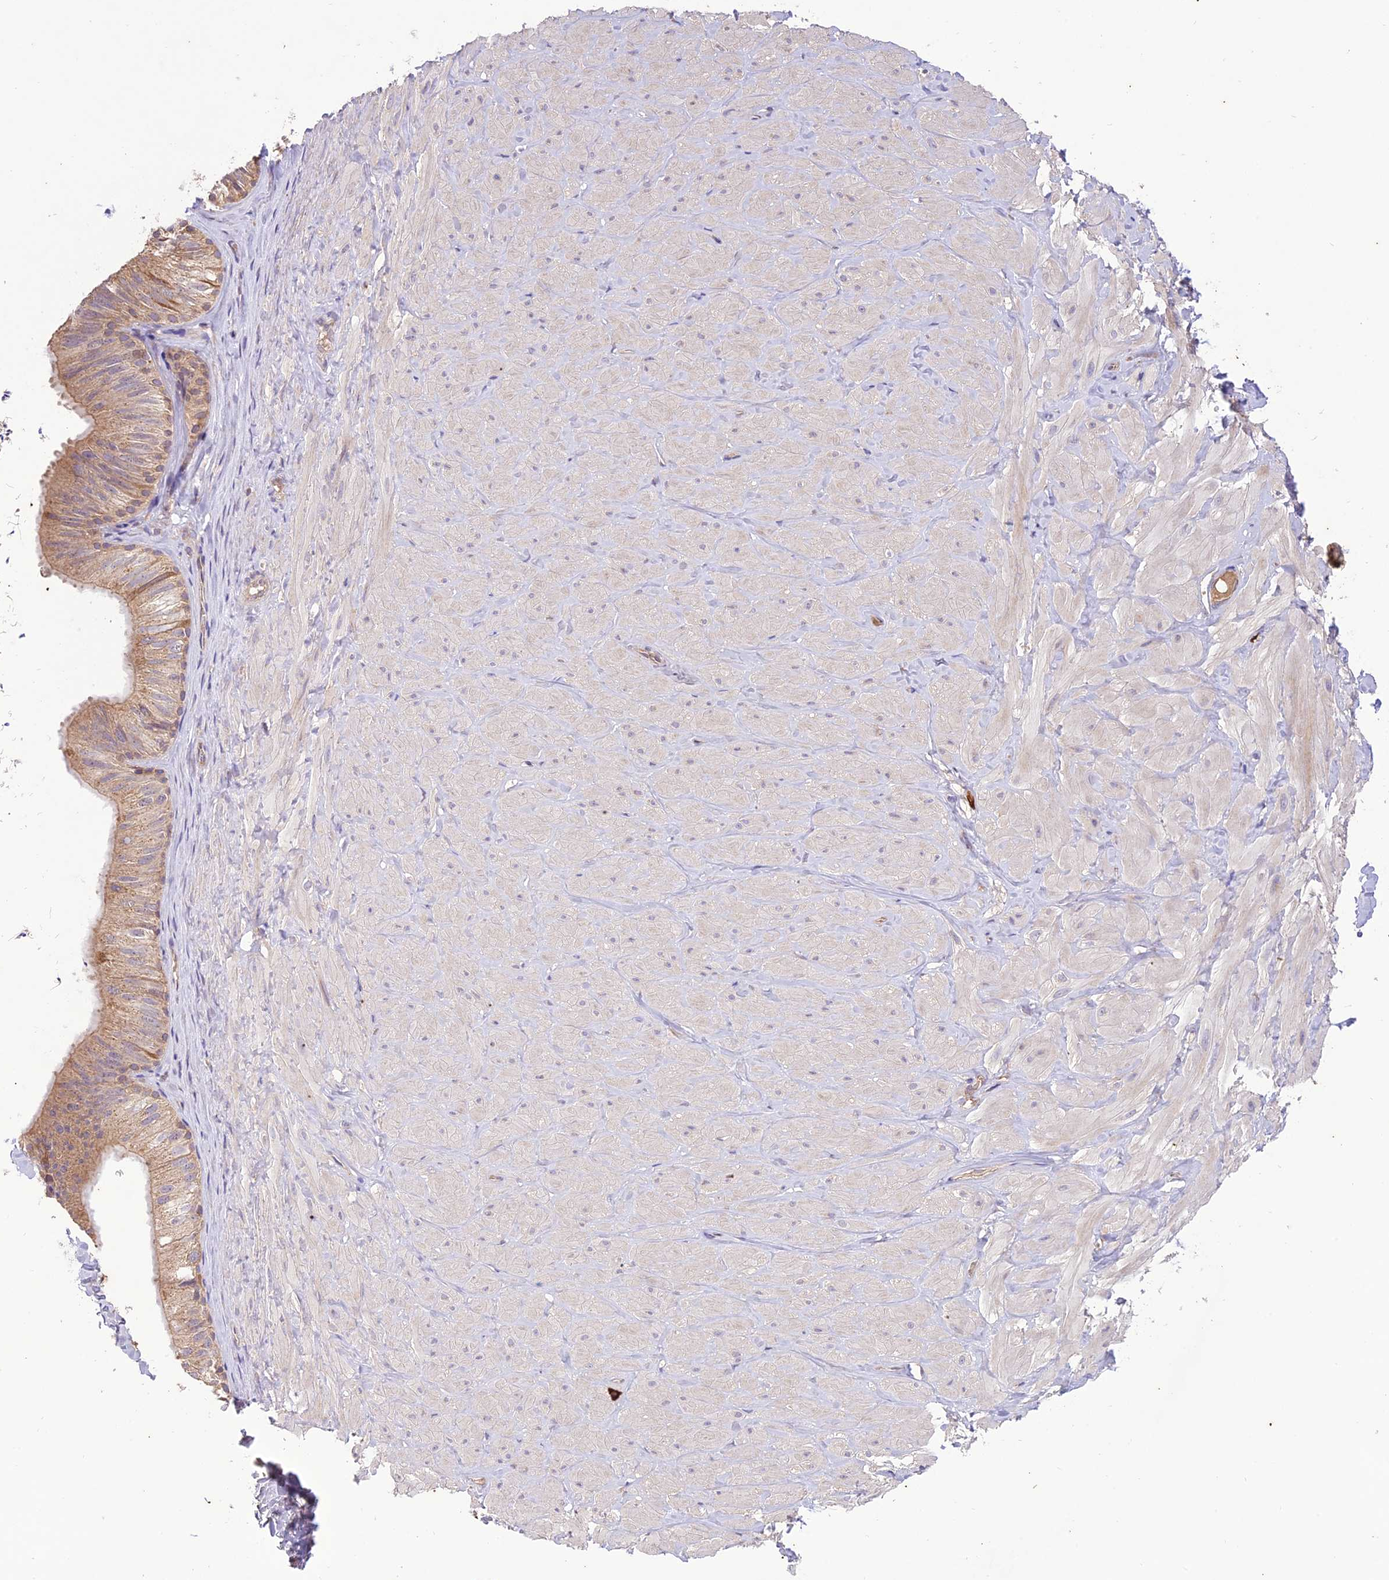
{"staining": {"intensity": "weak", "quantity": ">75%", "location": "cytoplasmic/membranous"}, "tissue": "adipose tissue", "cell_type": "Adipocytes", "image_type": "normal", "snomed": [{"axis": "morphology", "description": "Normal tissue, NOS"}, {"axis": "topography", "description": "Adipose tissue"}, {"axis": "topography", "description": "Vascular tissue"}, {"axis": "topography", "description": "Peripheral nerve tissue"}], "caption": "Immunohistochemical staining of normal adipose tissue exhibits >75% levels of weak cytoplasmic/membranous protein expression in about >75% of adipocytes.", "gene": "NDUFAF1", "patient": {"sex": "male", "age": 25}}